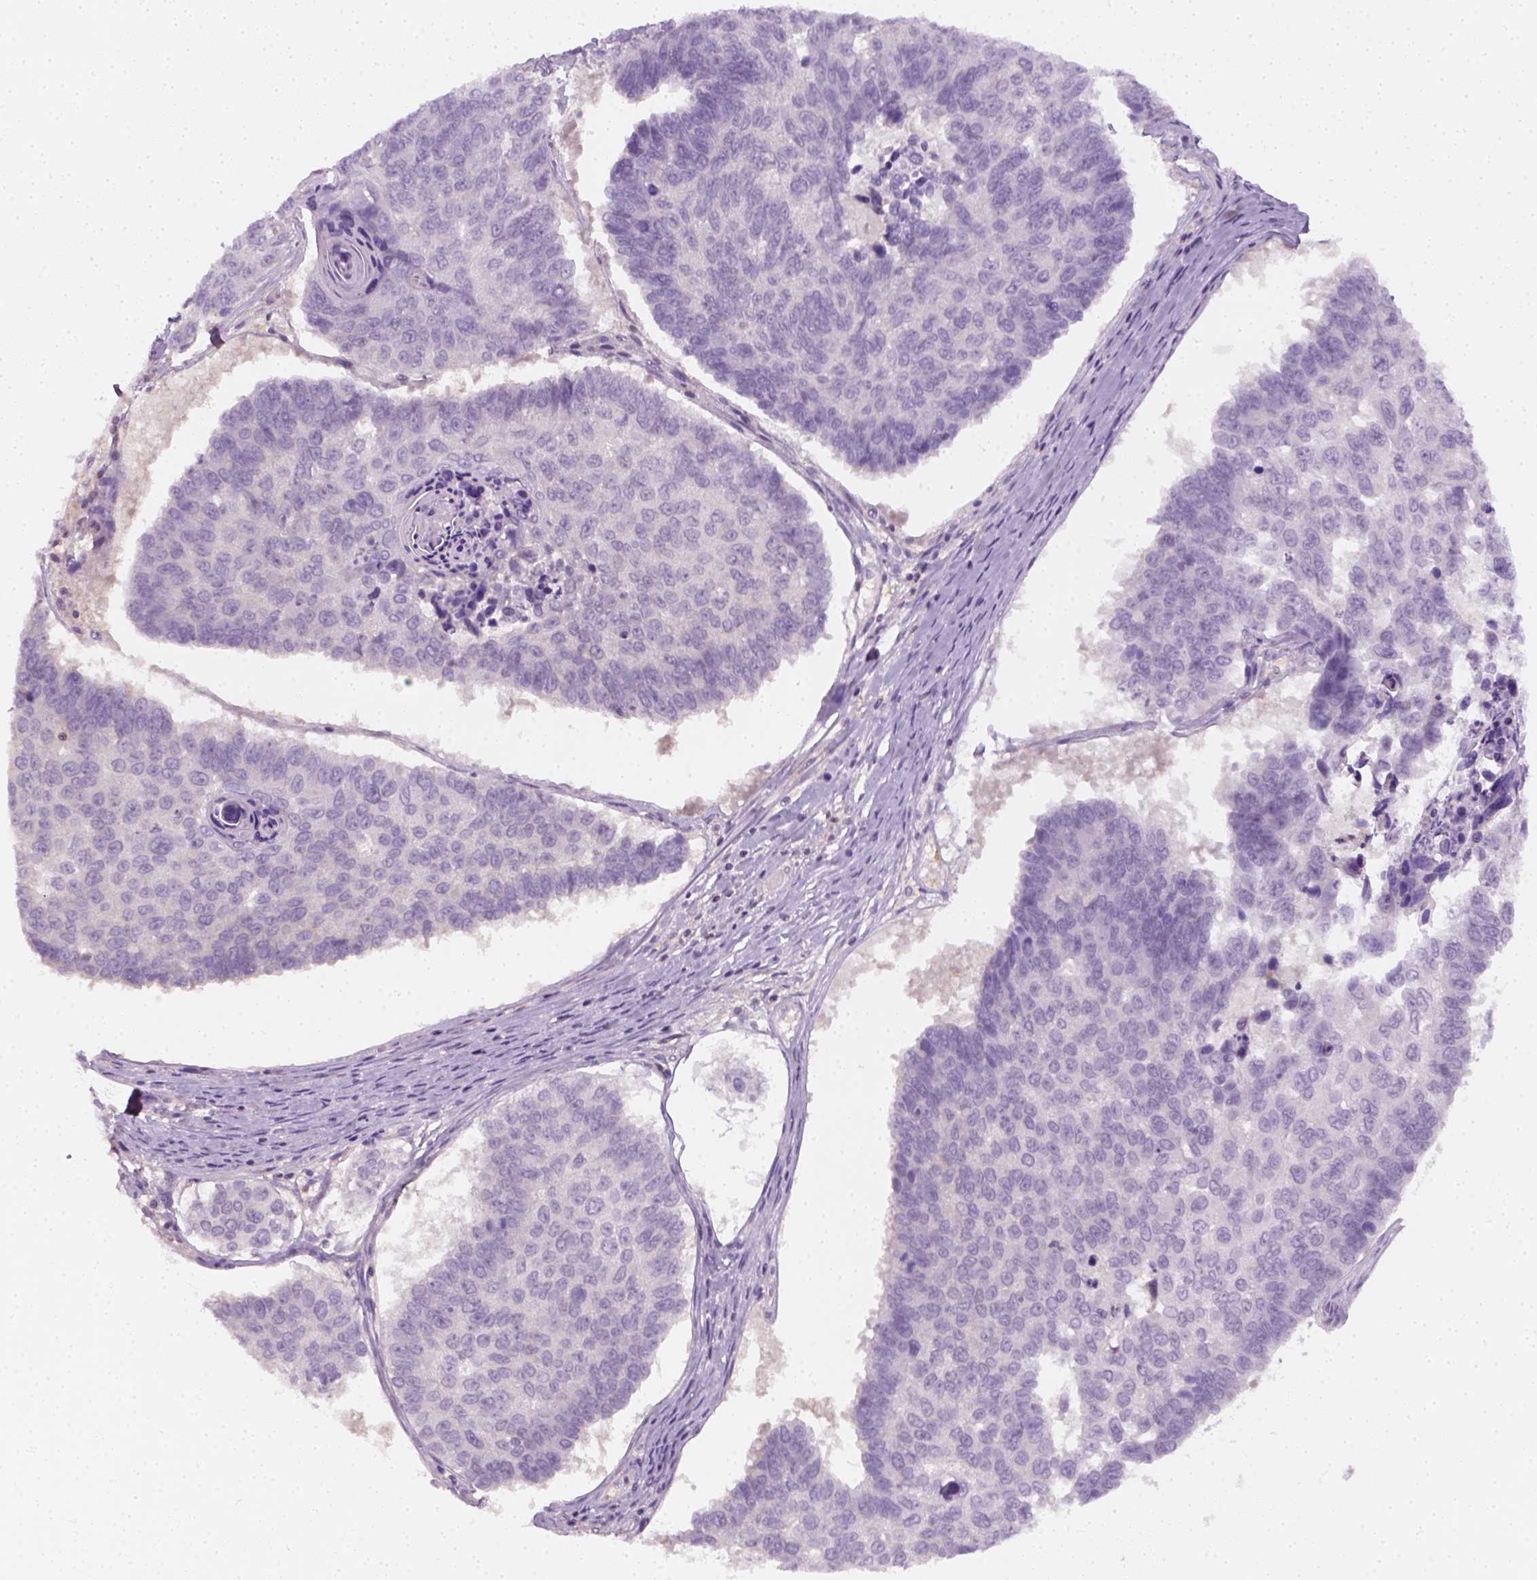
{"staining": {"intensity": "negative", "quantity": "none", "location": "none"}, "tissue": "lung cancer", "cell_type": "Tumor cells", "image_type": "cancer", "snomed": [{"axis": "morphology", "description": "Squamous cell carcinoma, NOS"}, {"axis": "topography", "description": "Lung"}], "caption": "This image is of lung cancer (squamous cell carcinoma) stained with IHC to label a protein in brown with the nuclei are counter-stained blue. There is no staining in tumor cells.", "gene": "EPHB1", "patient": {"sex": "male", "age": 73}}